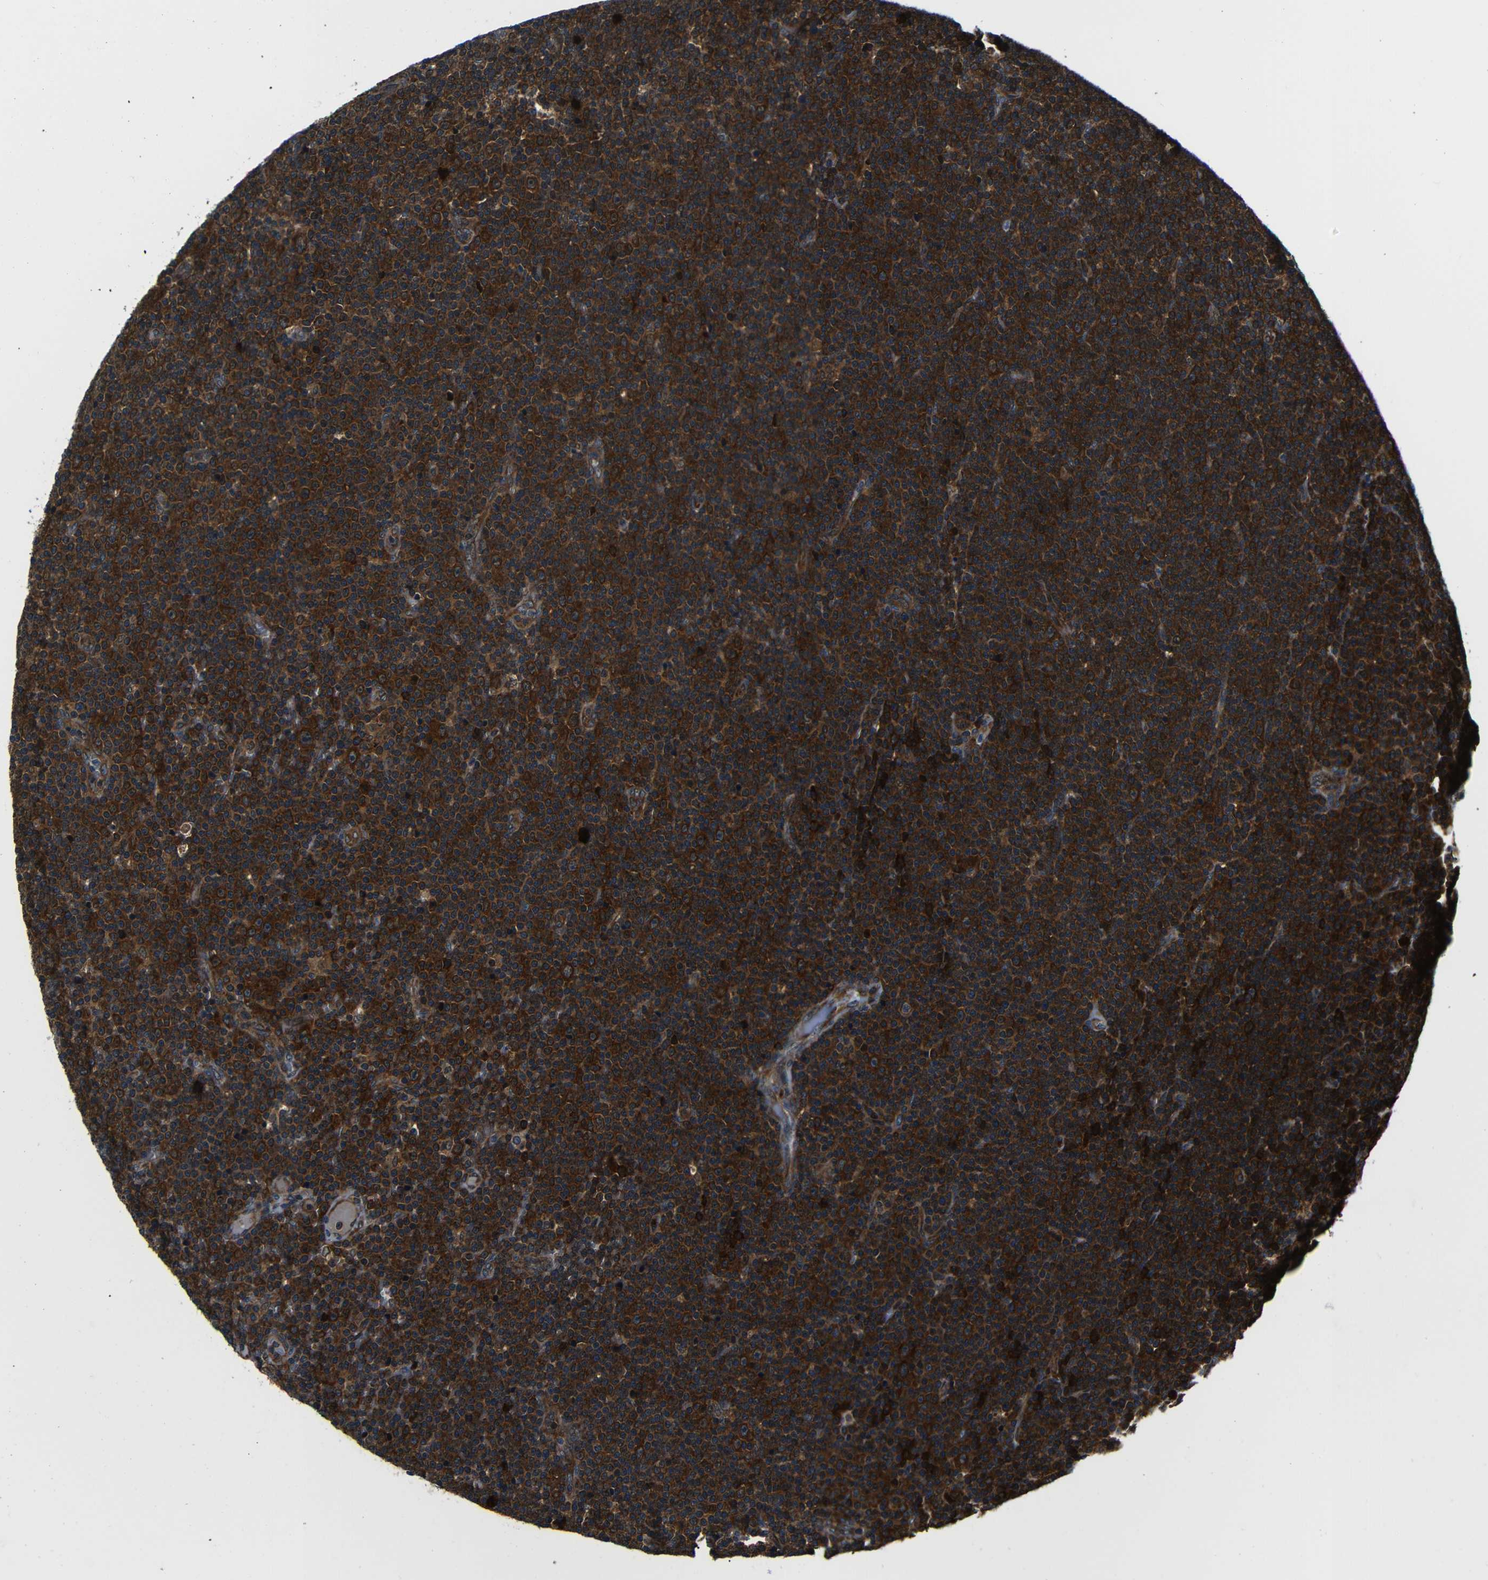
{"staining": {"intensity": "strong", "quantity": ">75%", "location": "cytoplasmic/membranous"}, "tissue": "lymphoma", "cell_type": "Tumor cells", "image_type": "cancer", "snomed": [{"axis": "morphology", "description": "Malignant lymphoma, non-Hodgkin's type, Low grade"}, {"axis": "topography", "description": "Lymph node"}], "caption": "Brown immunohistochemical staining in malignant lymphoma, non-Hodgkin's type (low-grade) exhibits strong cytoplasmic/membranous staining in about >75% of tumor cells.", "gene": "ABCE1", "patient": {"sex": "female", "age": 67}}